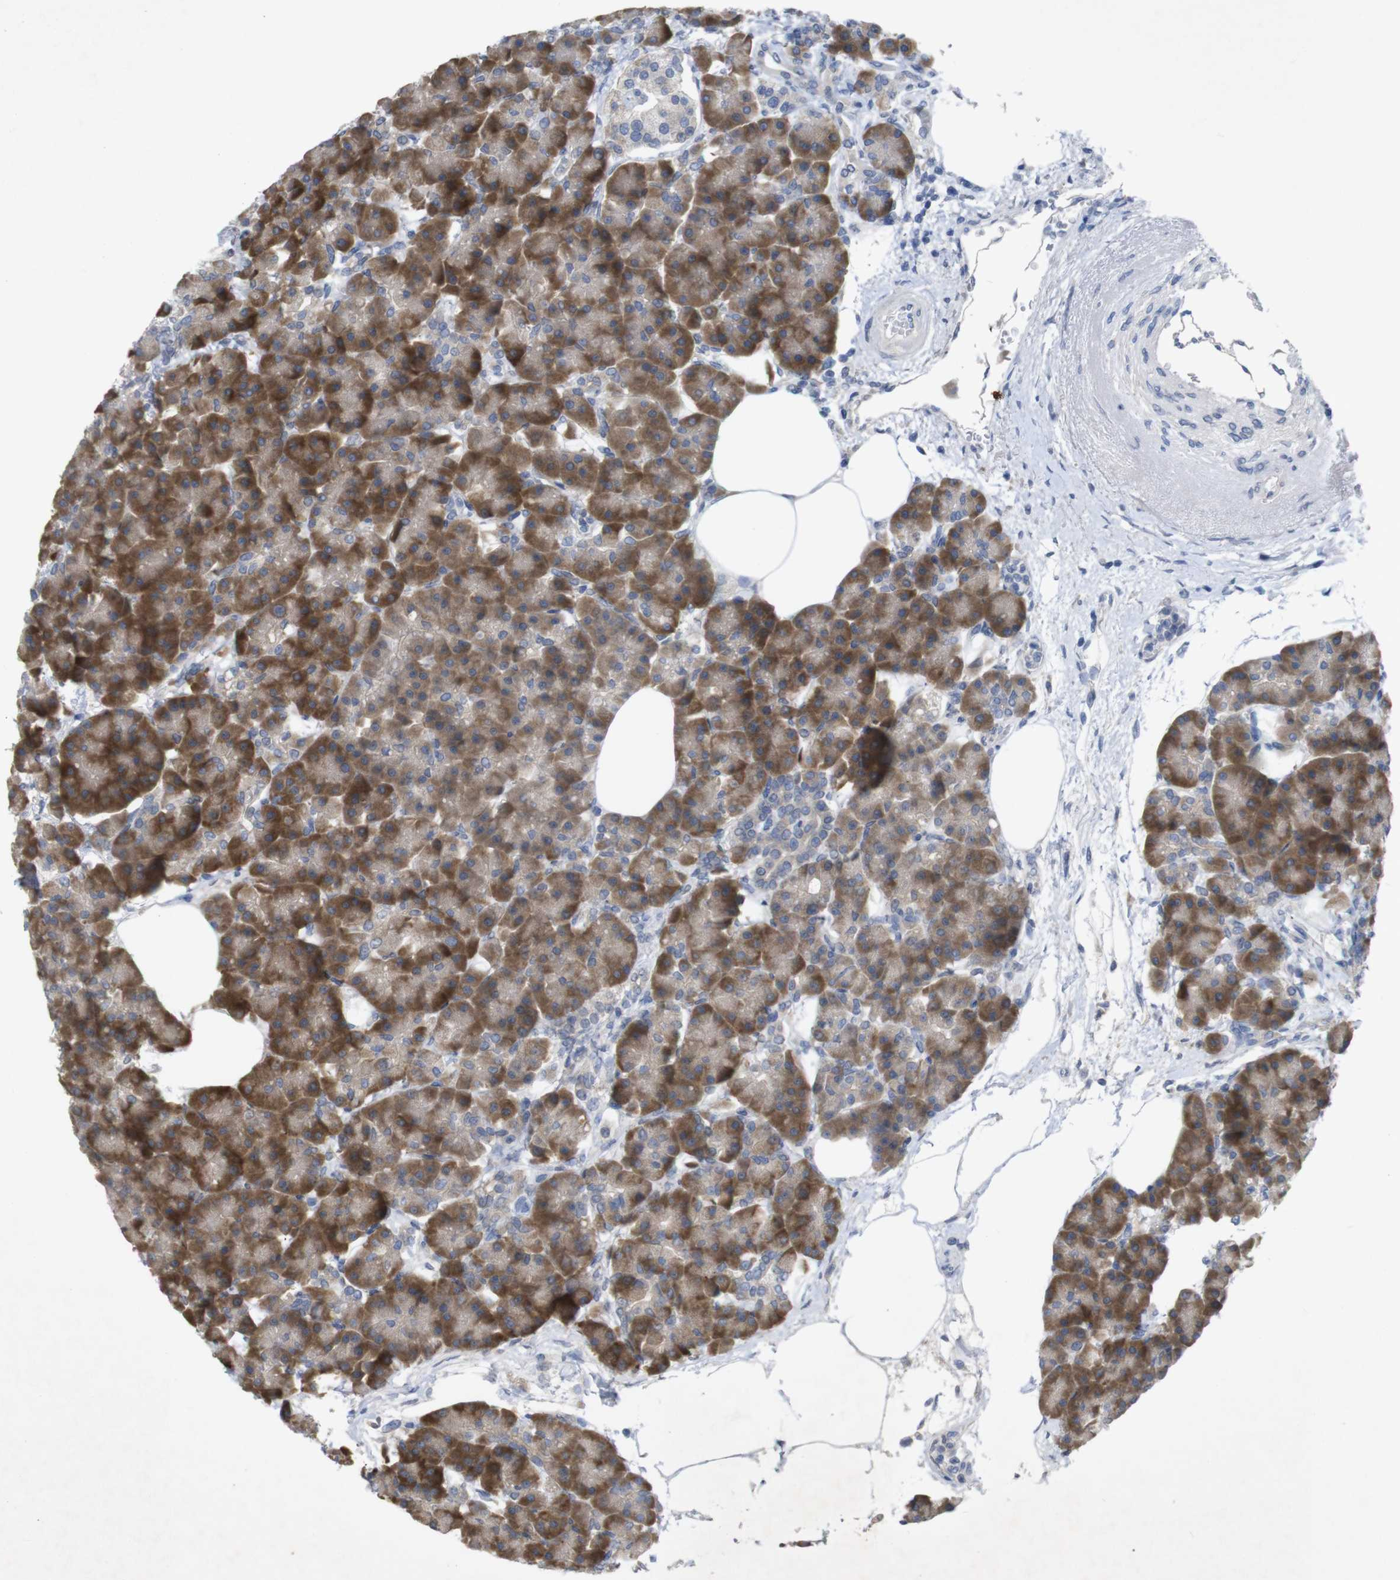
{"staining": {"intensity": "moderate", "quantity": ">75%", "location": "cytoplasmic/membranous"}, "tissue": "pancreas", "cell_type": "Exocrine glandular cells", "image_type": "normal", "snomed": [{"axis": "morphology", "description": "Normal tissue, NOS"}, {"axis": "topography", "description": "Pancreas"}], "caption": "A high-resolution micrograph shows immunohistochemistry (IHC) staining of benign pancreas, which demonstrates moderate cytoplasmic/membranous staining in about >75% of exocrine glandular cells. The staining is performed using DAB (3,3'-diaminobenzidine) brown chromogen to label protein expression. The nuclei are counter-stained blue using hematoxylin.", "gene": "BCAR3", "patient": {"sex": "female", "age": 70}}